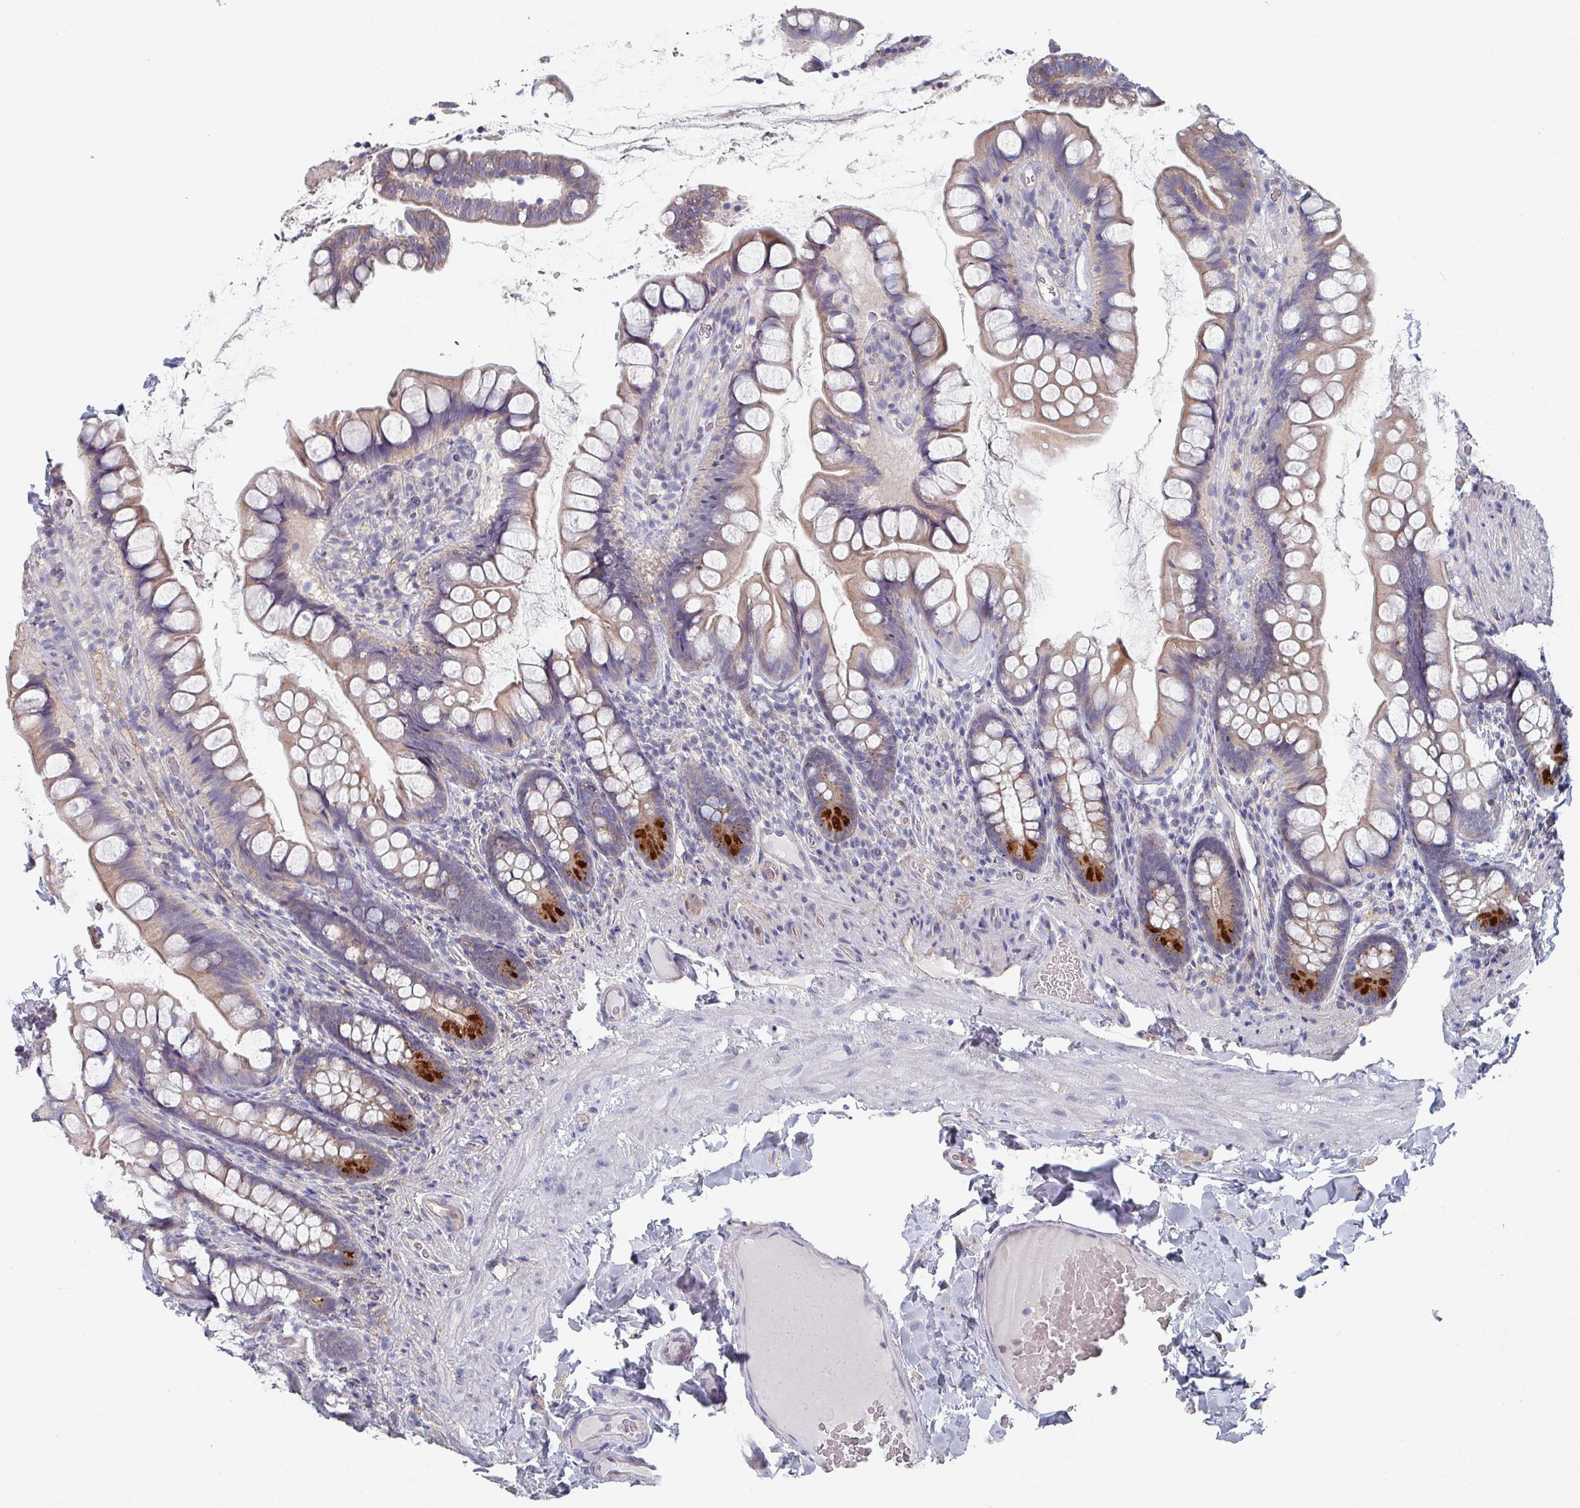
{"staining": {"intensity": "strong", "quantity": "<25%", "location": "cytoplasmic/membranous"}, "tissue": "small intestine", "cell_type": "Glandular cells", "image_type": "normal", "snomed": [{"axis": "morphology", "description": "Normal tissue, NOS"}, {"axis": "topography", "description": "Small intestine"}], "caption": "This micrograph reveals immunohistochemistry (IHC) staining of normal small intestine, with medium strong cytoplasmic/membranous positivity in approximately <25% of glandular cells.", "gene": "EFL1", "patient": {"sex": "male", "age": 70}}